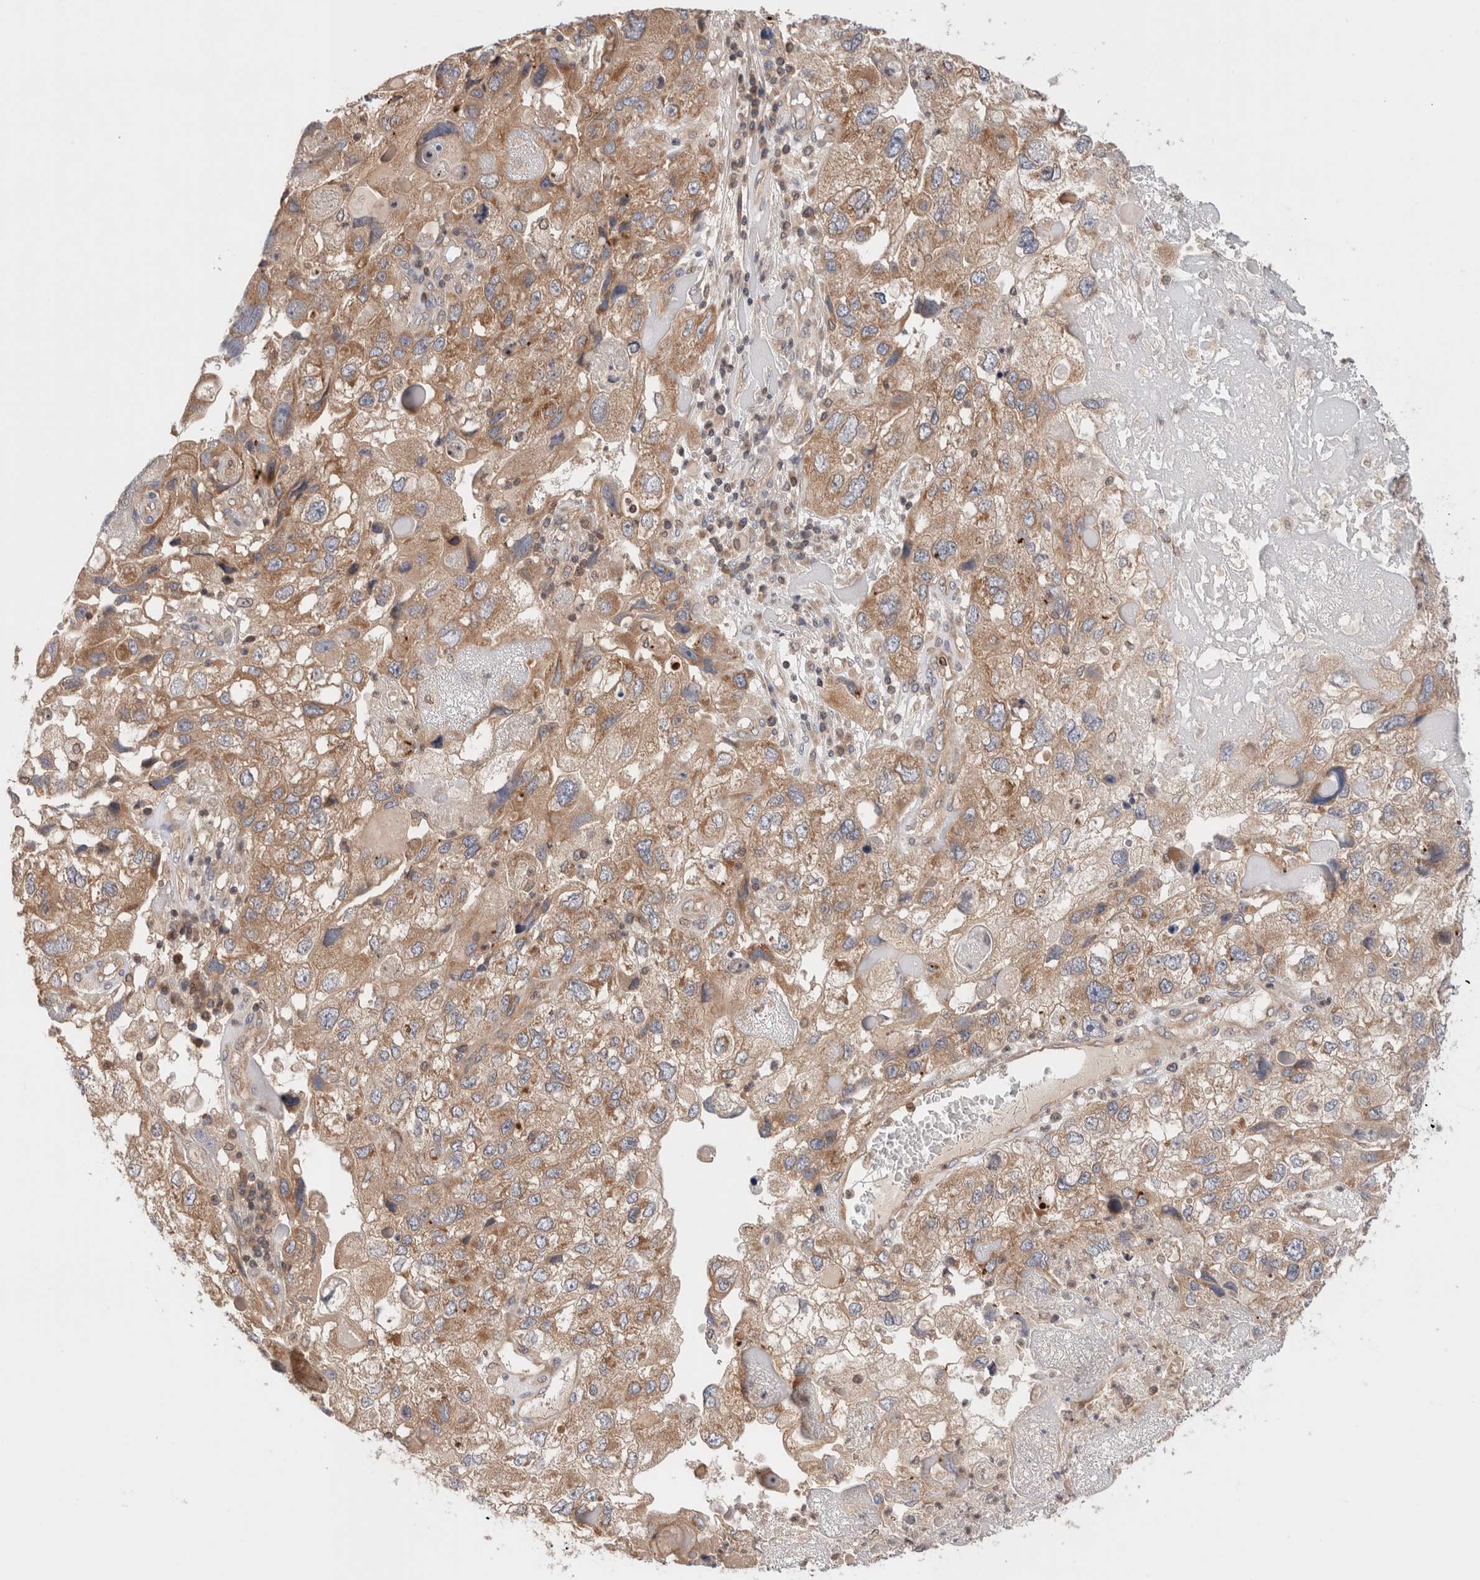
{"staining": {"intensity": "moderate", "quantity": "25%-75%", "location": "cytoplasmic/membranous"}, "tissue": "endometrial cancer", "cell_type": "Tumor cells", "image_type": "cancer", "snomed": [{"axis": "morphology", "description": "Adenocarcinoma, NOS"}, {"axis": "topography", "description": "Endometrium"}], "caption": "High-magnification brightfield microscopy of endometrial cancer (adenocarcinoma) stained with DAB (brown) and counterstained with hematoxylin (blue). tumor cells exhibit moderate cytoplasmic/membranous expression is present in about25%-75% of cells.", "gene": "SIKE1", "patient": {"sex": "female", "age": 49}}